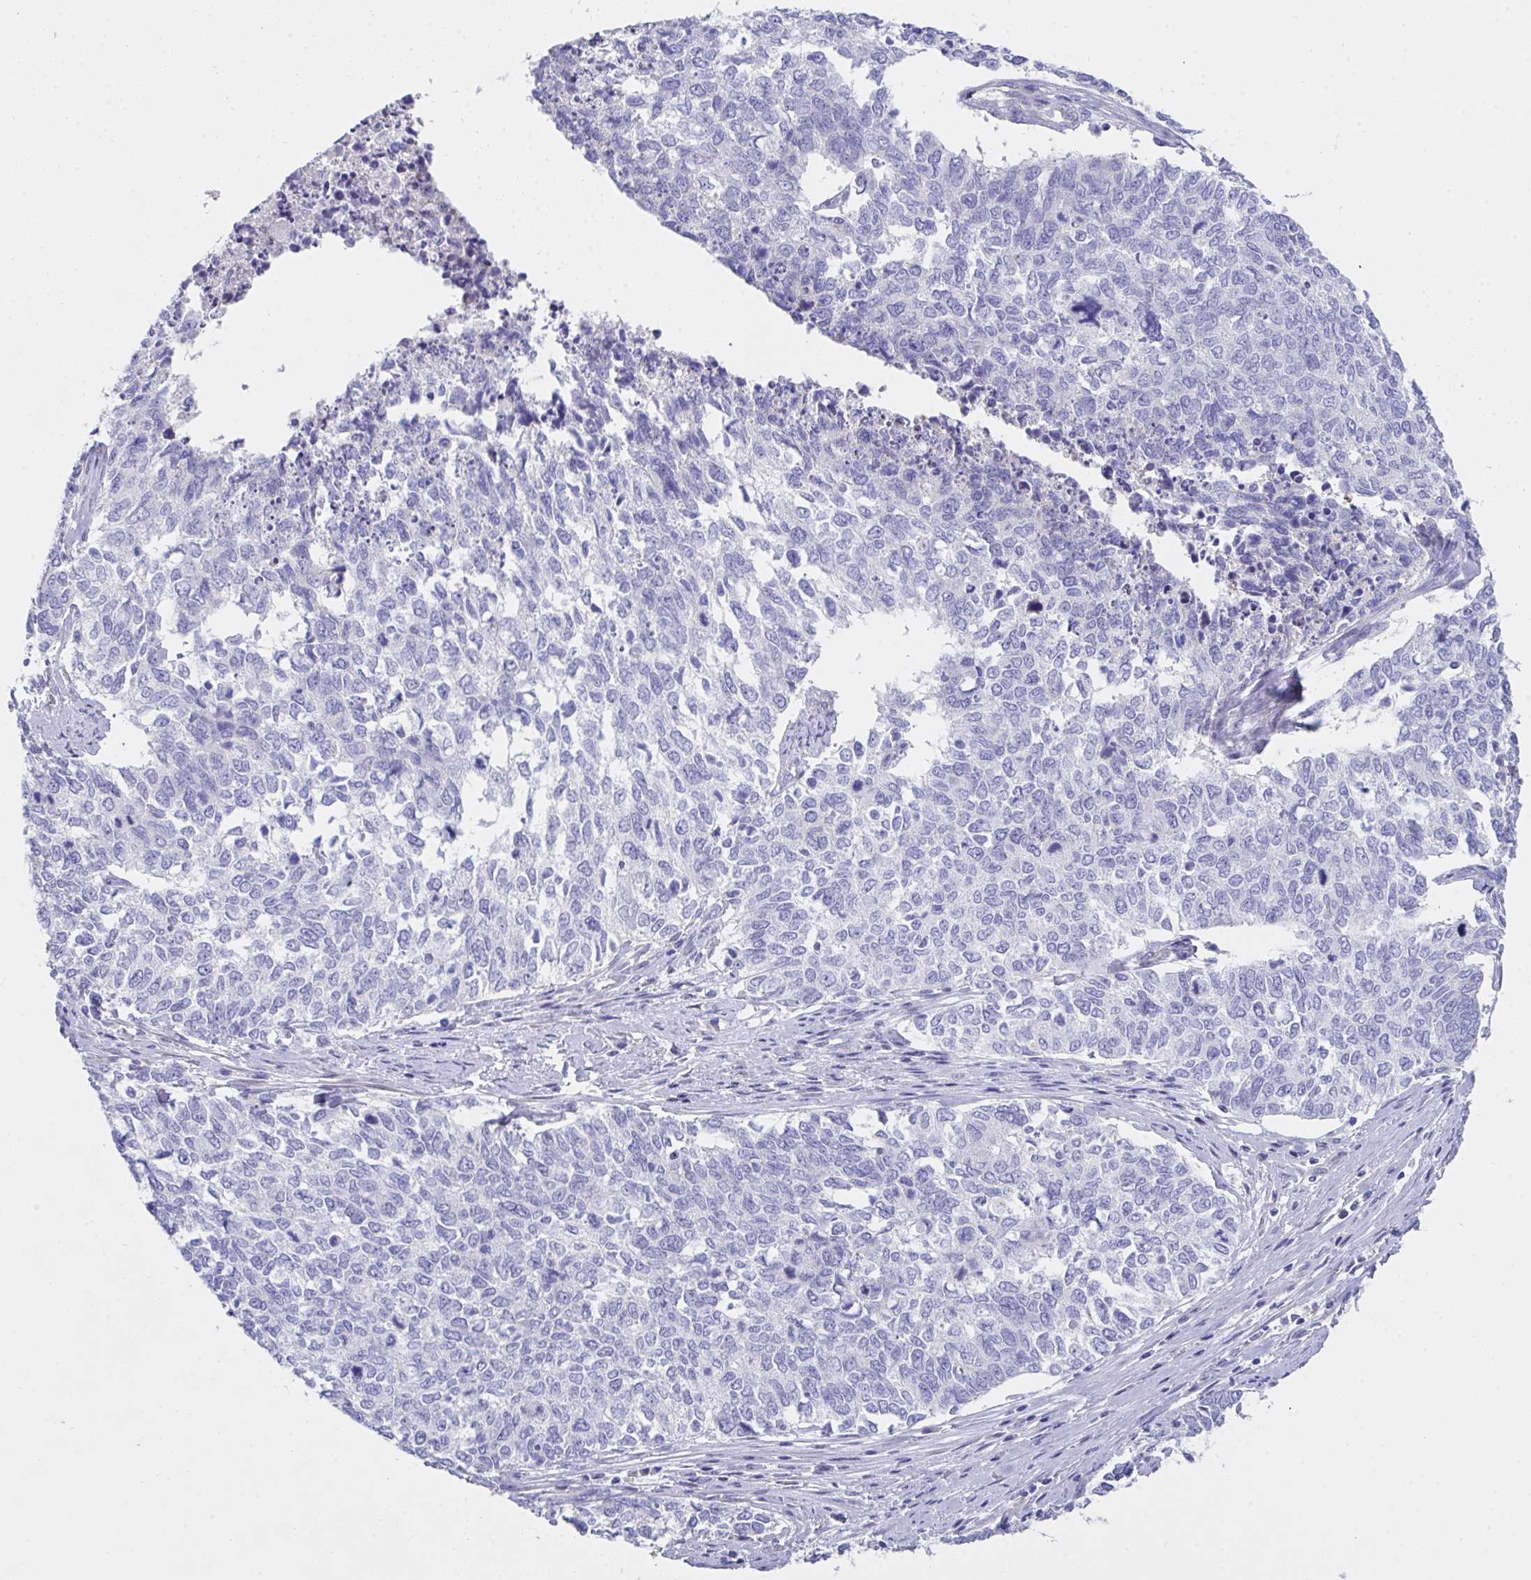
{"staining": {"intensity": "negative", "quantity": "none", "location": "none"}, "tissue": "cervical cancer", "cell_type": "Tumor cells", "image_type": "cancer", "snomed": [{"axis": "morphology", "description": "Adenocarcinoma, NOS"}, {"axis": "topography", "description": "Cervix"}], "caption": "The micrograph exhibits no significant positivity in tumor cells of cervical adenocarcinoma.", "gene": "FBXO47", "patient": {"sex": "female", "age": 63}}